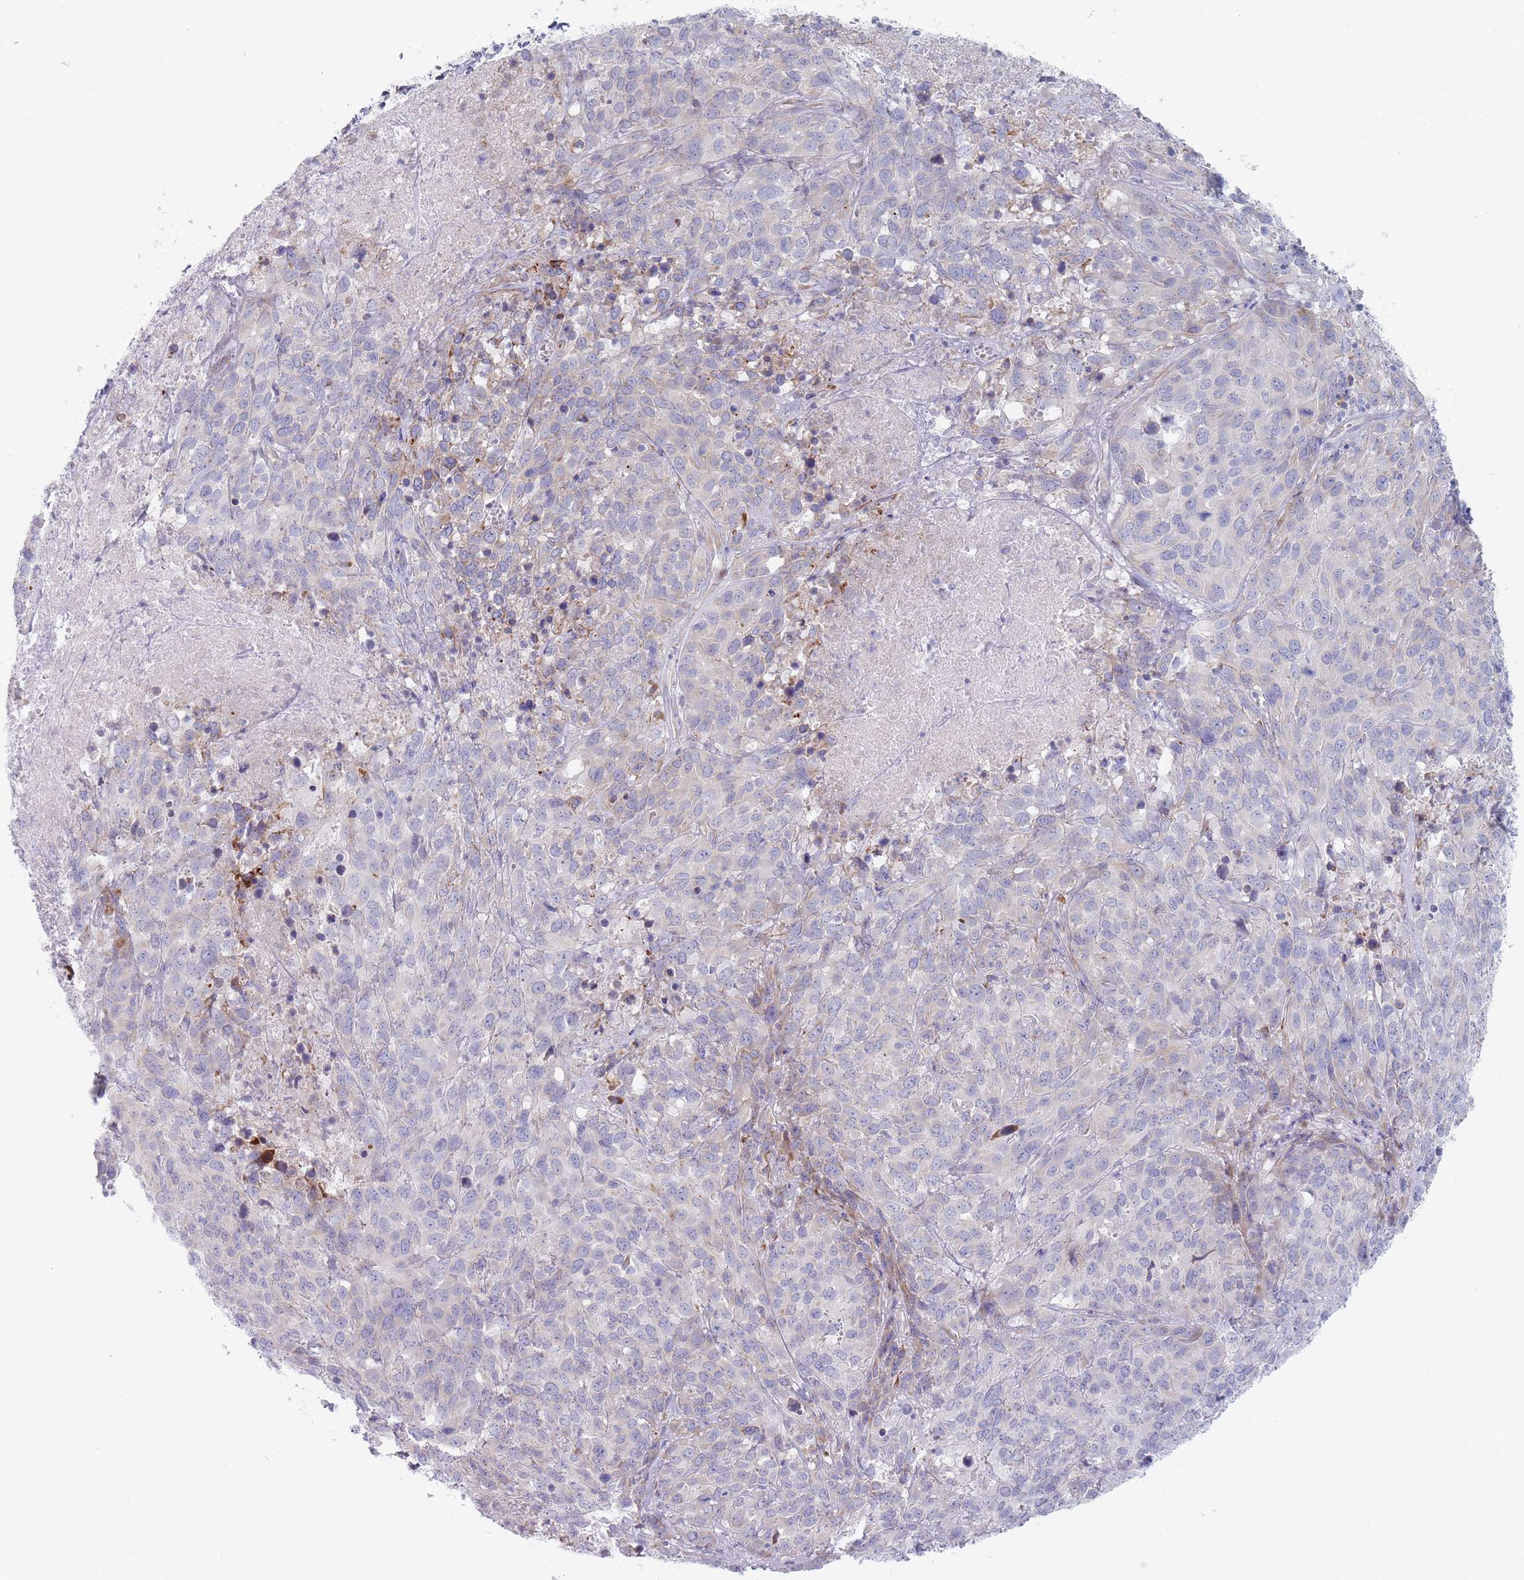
{"staining": {"intensity": "weak", "quantity": "<25%", "location": "cytoplasmic/membranous"}, "tissue": "cervical cancer", "cell_type": "Tumor cells", "image_type": "cancer", "snomed": [{"axis": "morphology", "description": "Squamous cell carcinoma, NOS"}, {"axis": "topography", "description": "Cervix"}], "caption": "DAB immunohistochemical staining of human cervical cancer shows no significant positivity in tumor cells. Nuclei are stained in blue.", "gene": "SPATS1", "patient": {"sex": "female", "age": 51}}